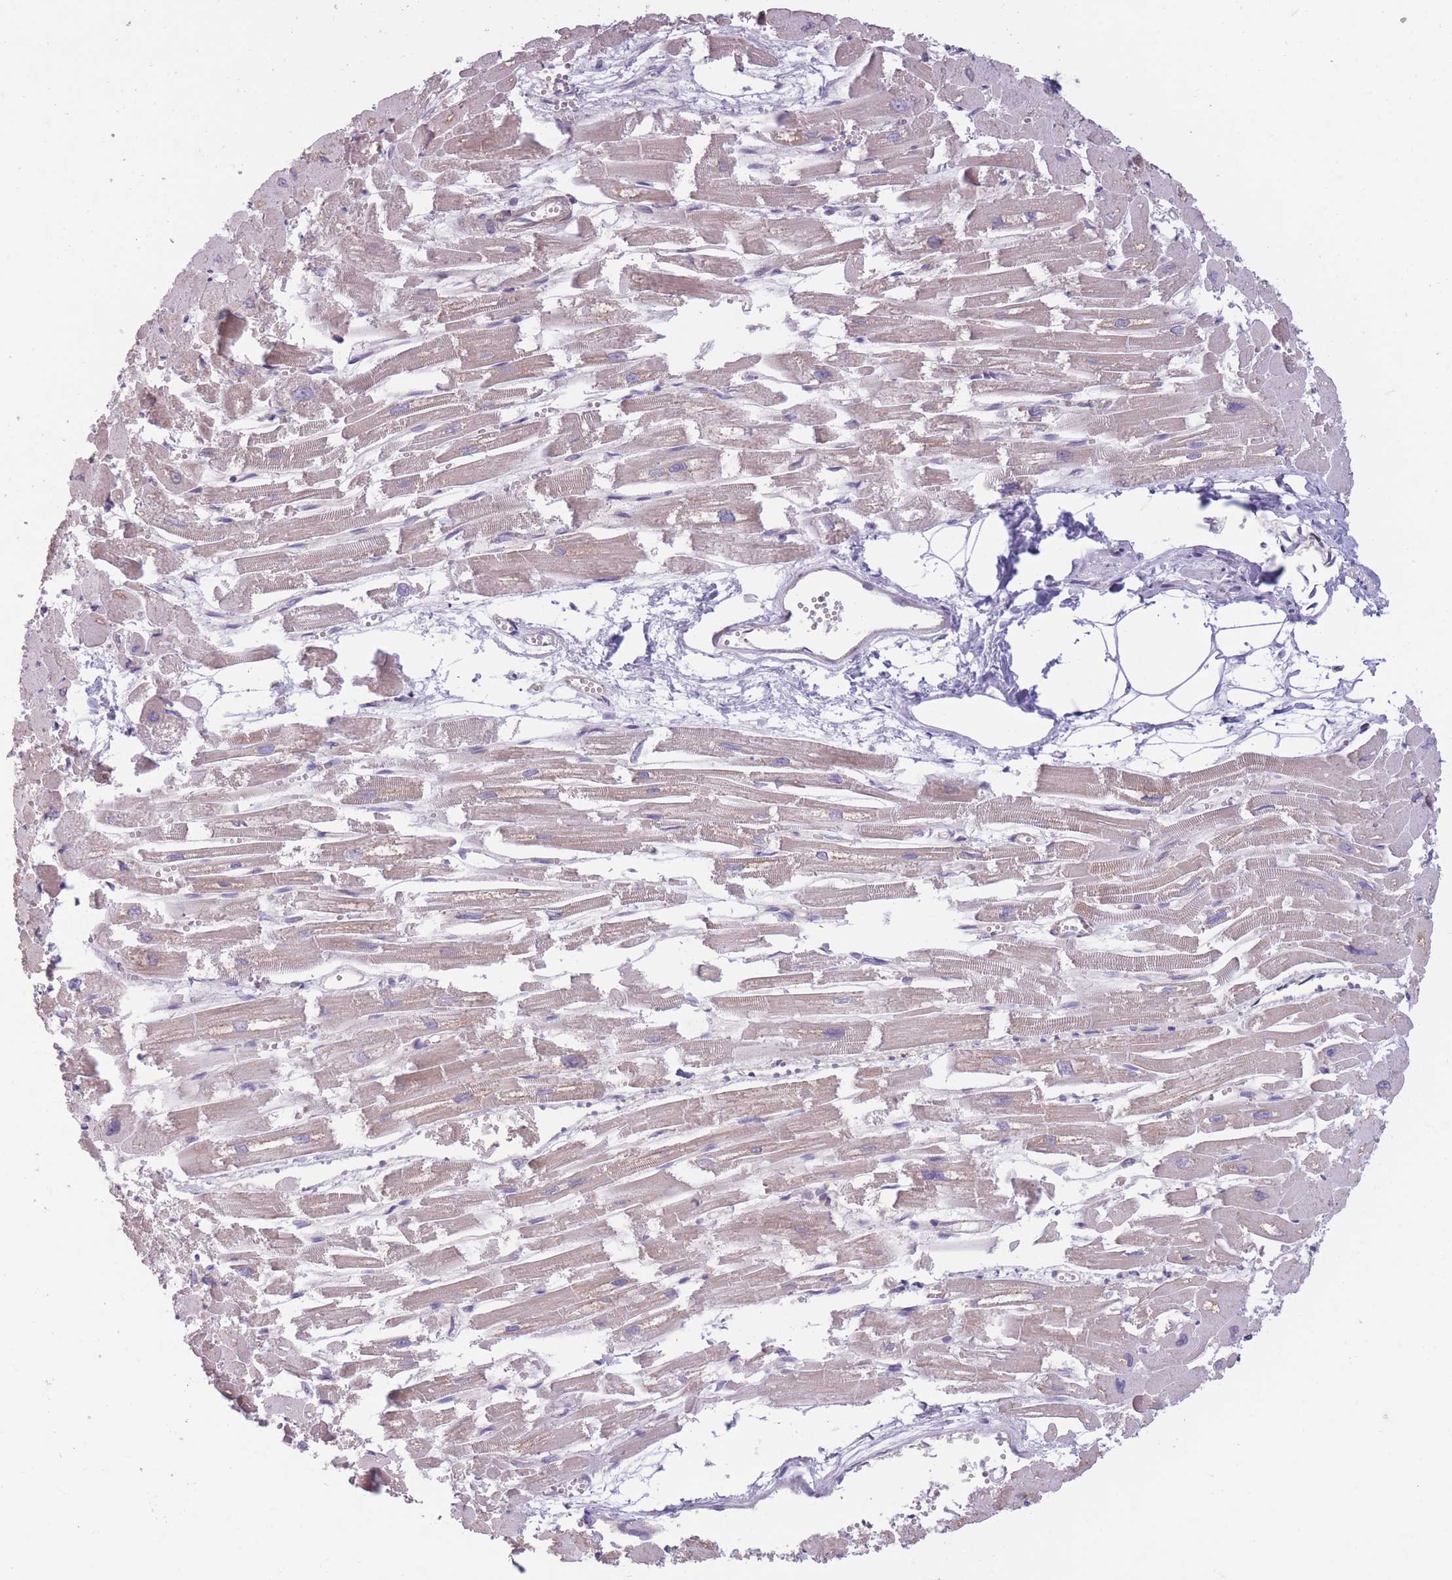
{"staining": {"intensity": "weak", "quantity": ">75%", "location": "cytoplasmic/membranous"}, "tissue": "heart muscle", "cell_type": "Cardiomyocytes", "image_type": "normal", "snomed": [{"axis": "morphology", "description": "Normal tissue, NOS"}, {"axis": "topography", "description": "Heart"}], "caption": "Protein staining of benign heart muscle demonstrates weak cytoplasmic/membranous expression in approximately >75% of cardiomyocytes.", "gene": "SERPINB3", "patient": {"sex": "male", "age": 54}}